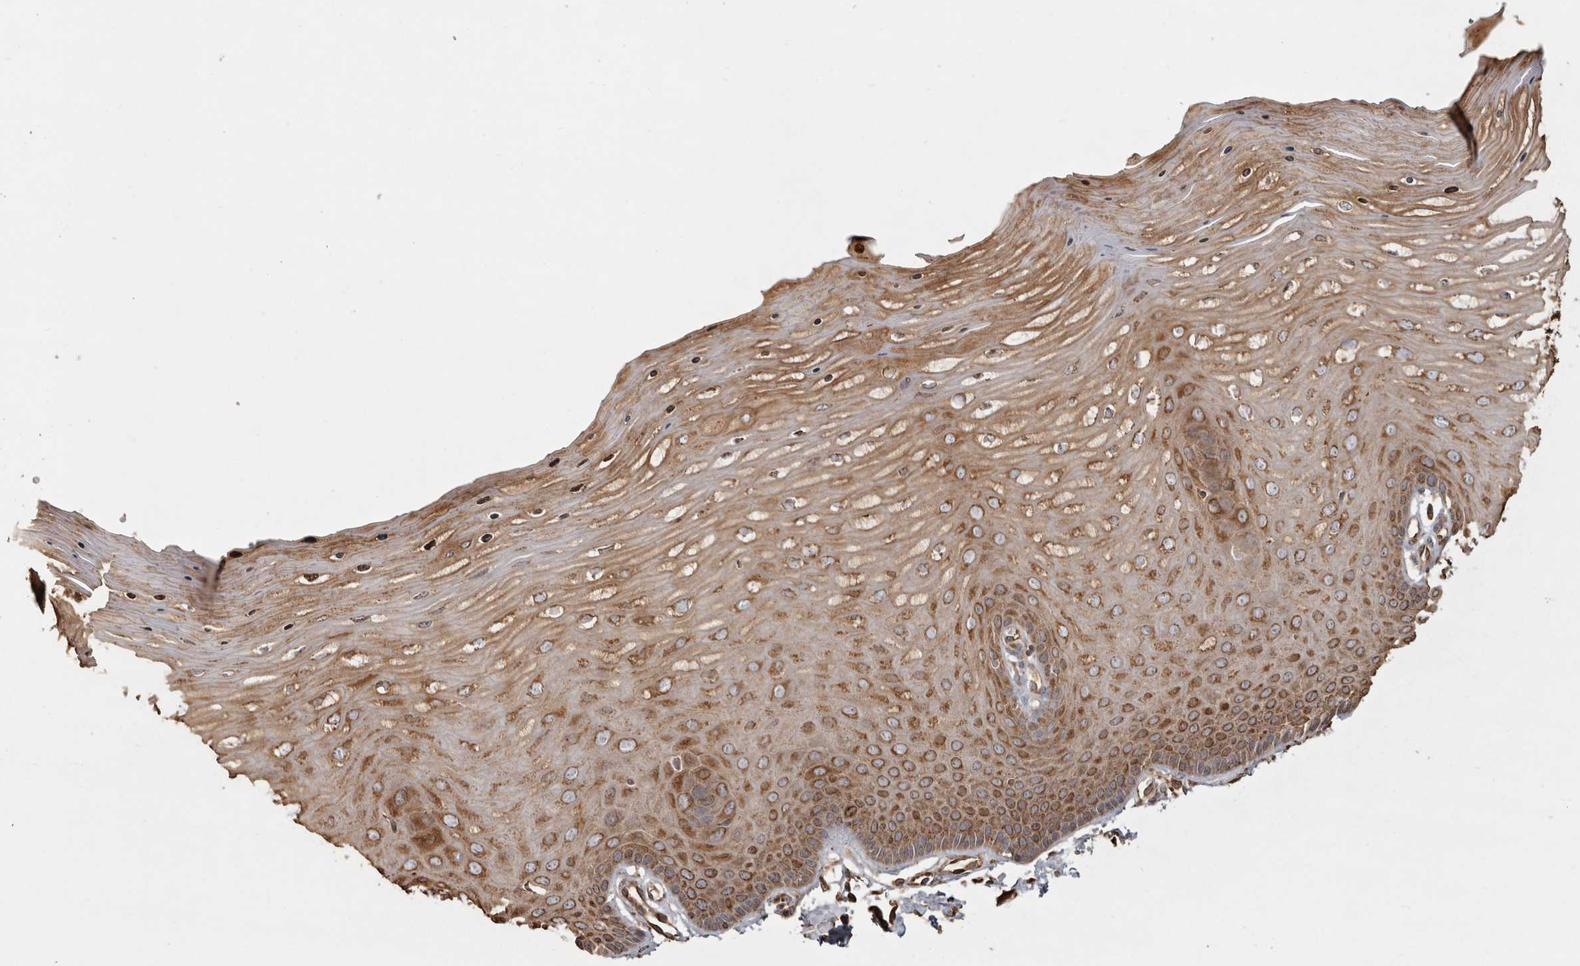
{"staining": {"intensity": "strong", "quantity": ">75%", "location": "cytoplasmic/membranous"}, "tissue": "cervix", "cell_type": "Glandular cells", "image_type": "normal", "snomed": [{"axis": "morphology", "description": "Normal tissue, NOS"}, {"axis": "topography", "description": "Cervix"}], "caption": "Glandular cells display strong cytoplasmic/membranous expression in approximately >75% of cells in normal cervix.", "gene": "CAMSAP2", "patient": {"sex": "female", "age": 55}}